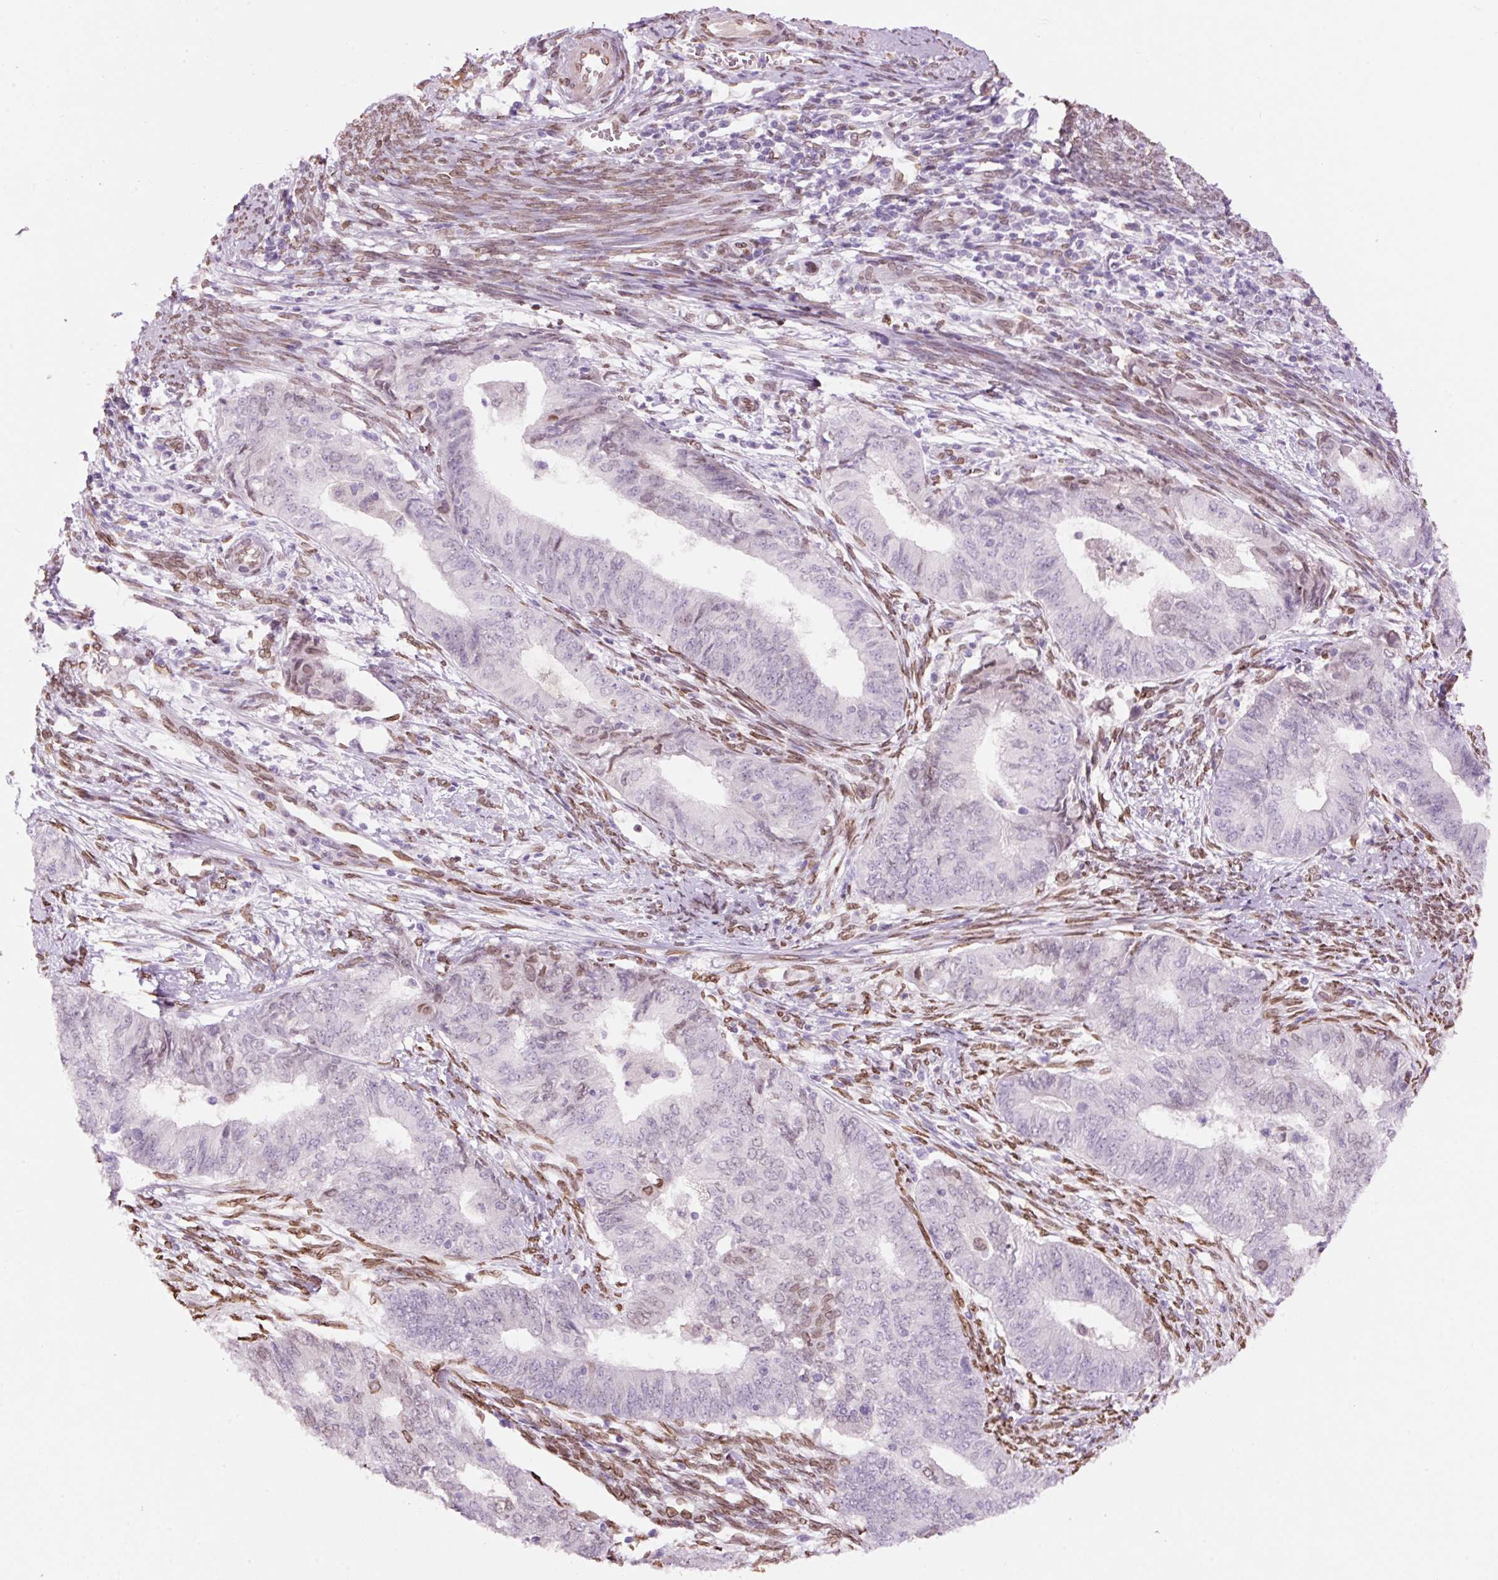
{"staining": {"intensity": "negative", "quantity": "none", "location": "none"}, "tissue": "endometrial cancer", "cell_type": "Tumor cells", "image_type": "cancer", "snomed": [{"axis": "morphology", "description": "Adenocarcinoma, NOS"}, {"axis": "topography", "description": "Endometrium"}], "caption": "High magnification brightfield microscopy of adenocarcinoma (endometrial) stained with DAB (brown) and counterstained with hematoxylin (blue): tumor cells show no significant expression. The staining is performed using DAB brown chromogen with nuclei counter-stained in using hematoxylin.", "gene": "ZNF224", "patient": {"sex": "female", "age": 62}}